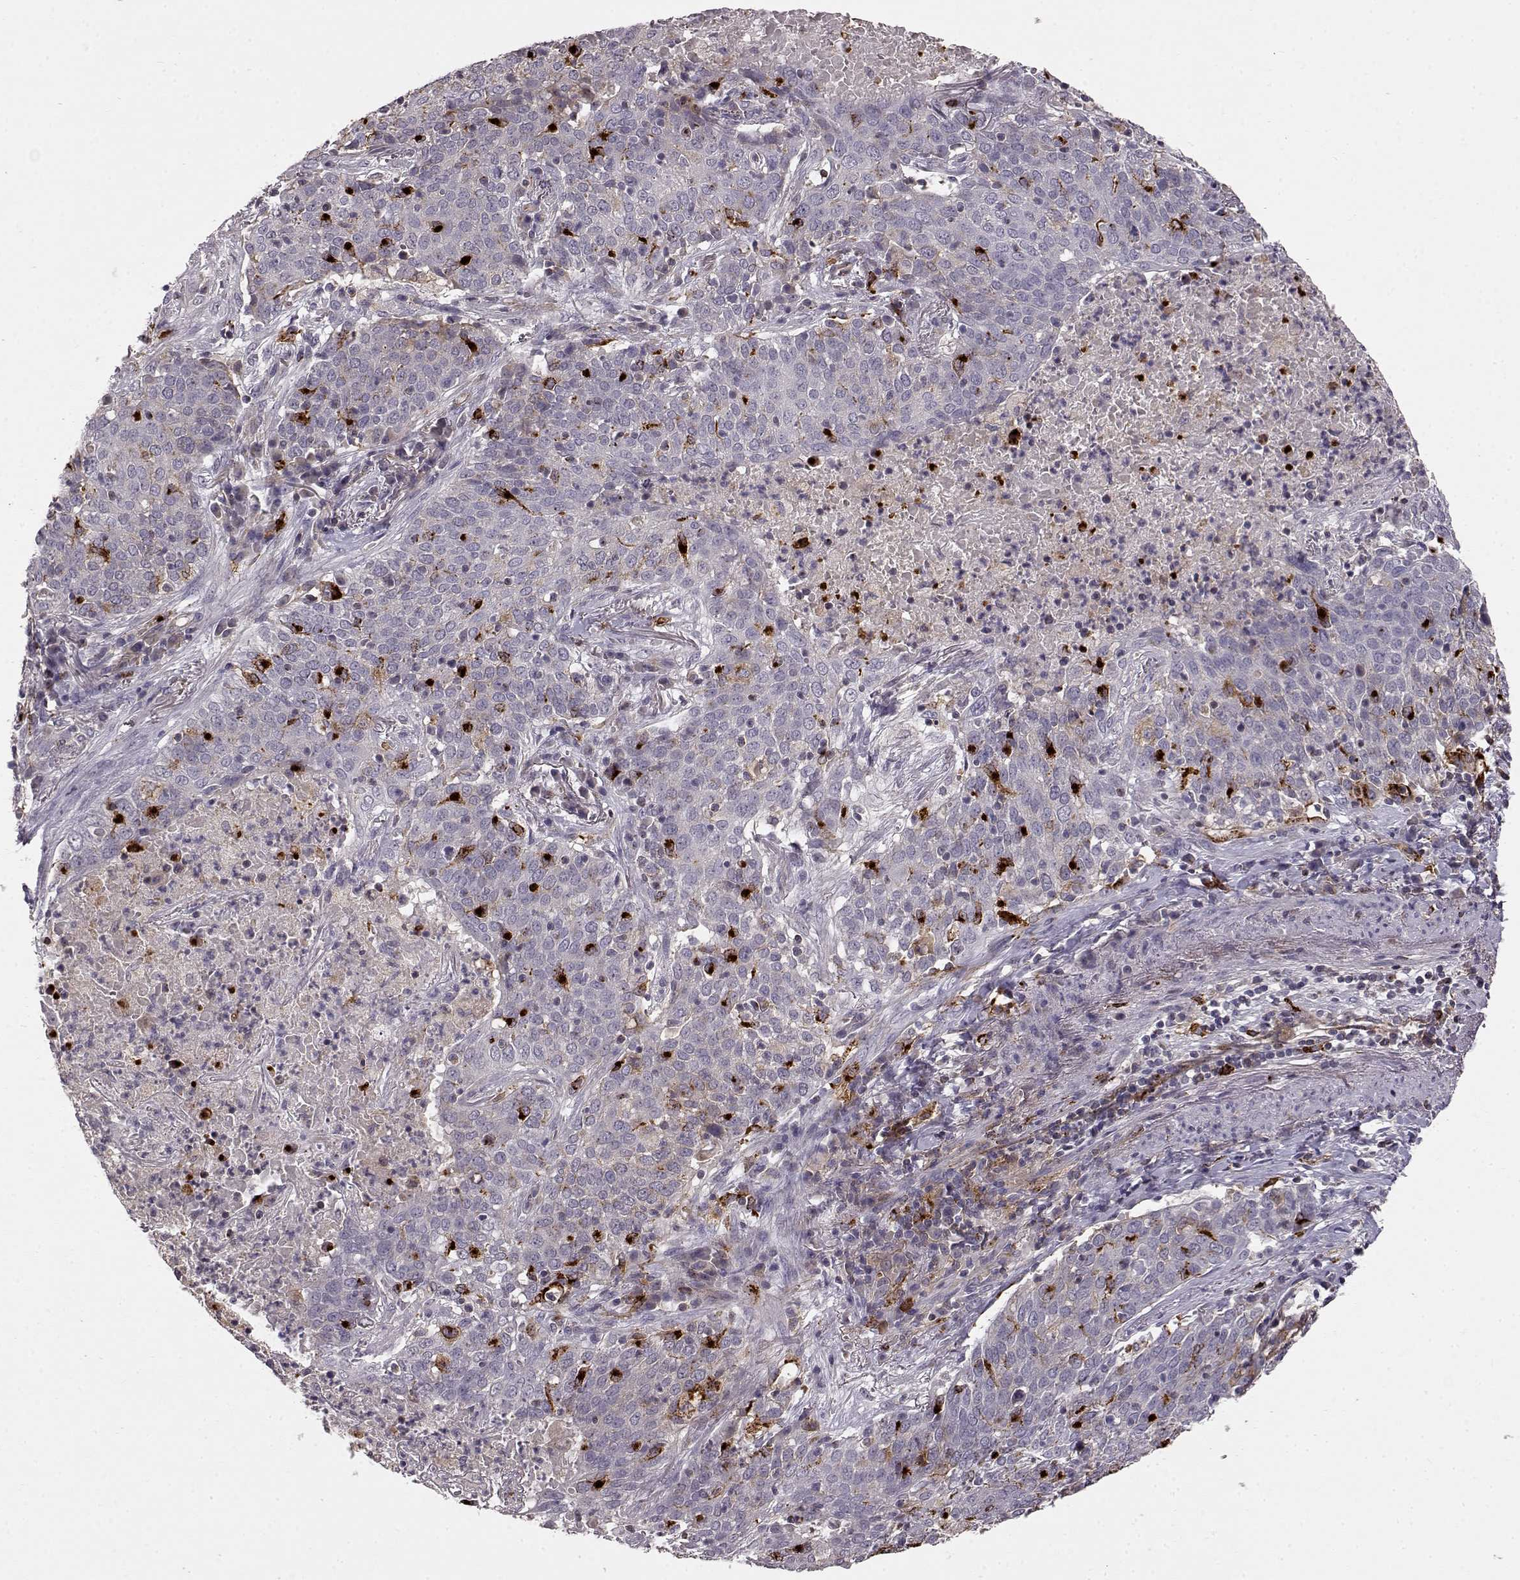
{"staining": {"intensity": "negative", "quantity": "none", "location": "none"}, "tissue": "lung cancer", "cell_type": "Tumor cells", "image_type": "cancer", "snomed": [{"axis": "morphology", "description": "Squamous cell carcinoma, NOS"}, {"axis": "topography", "description": "Lung"}], "caption": "Lung squamous cell carcinoma was stained to show a protein in brown. There is no significant positivity in tumor cells.", "gene": "CCNF", "patient": {"sex": "male", "age": 82}}